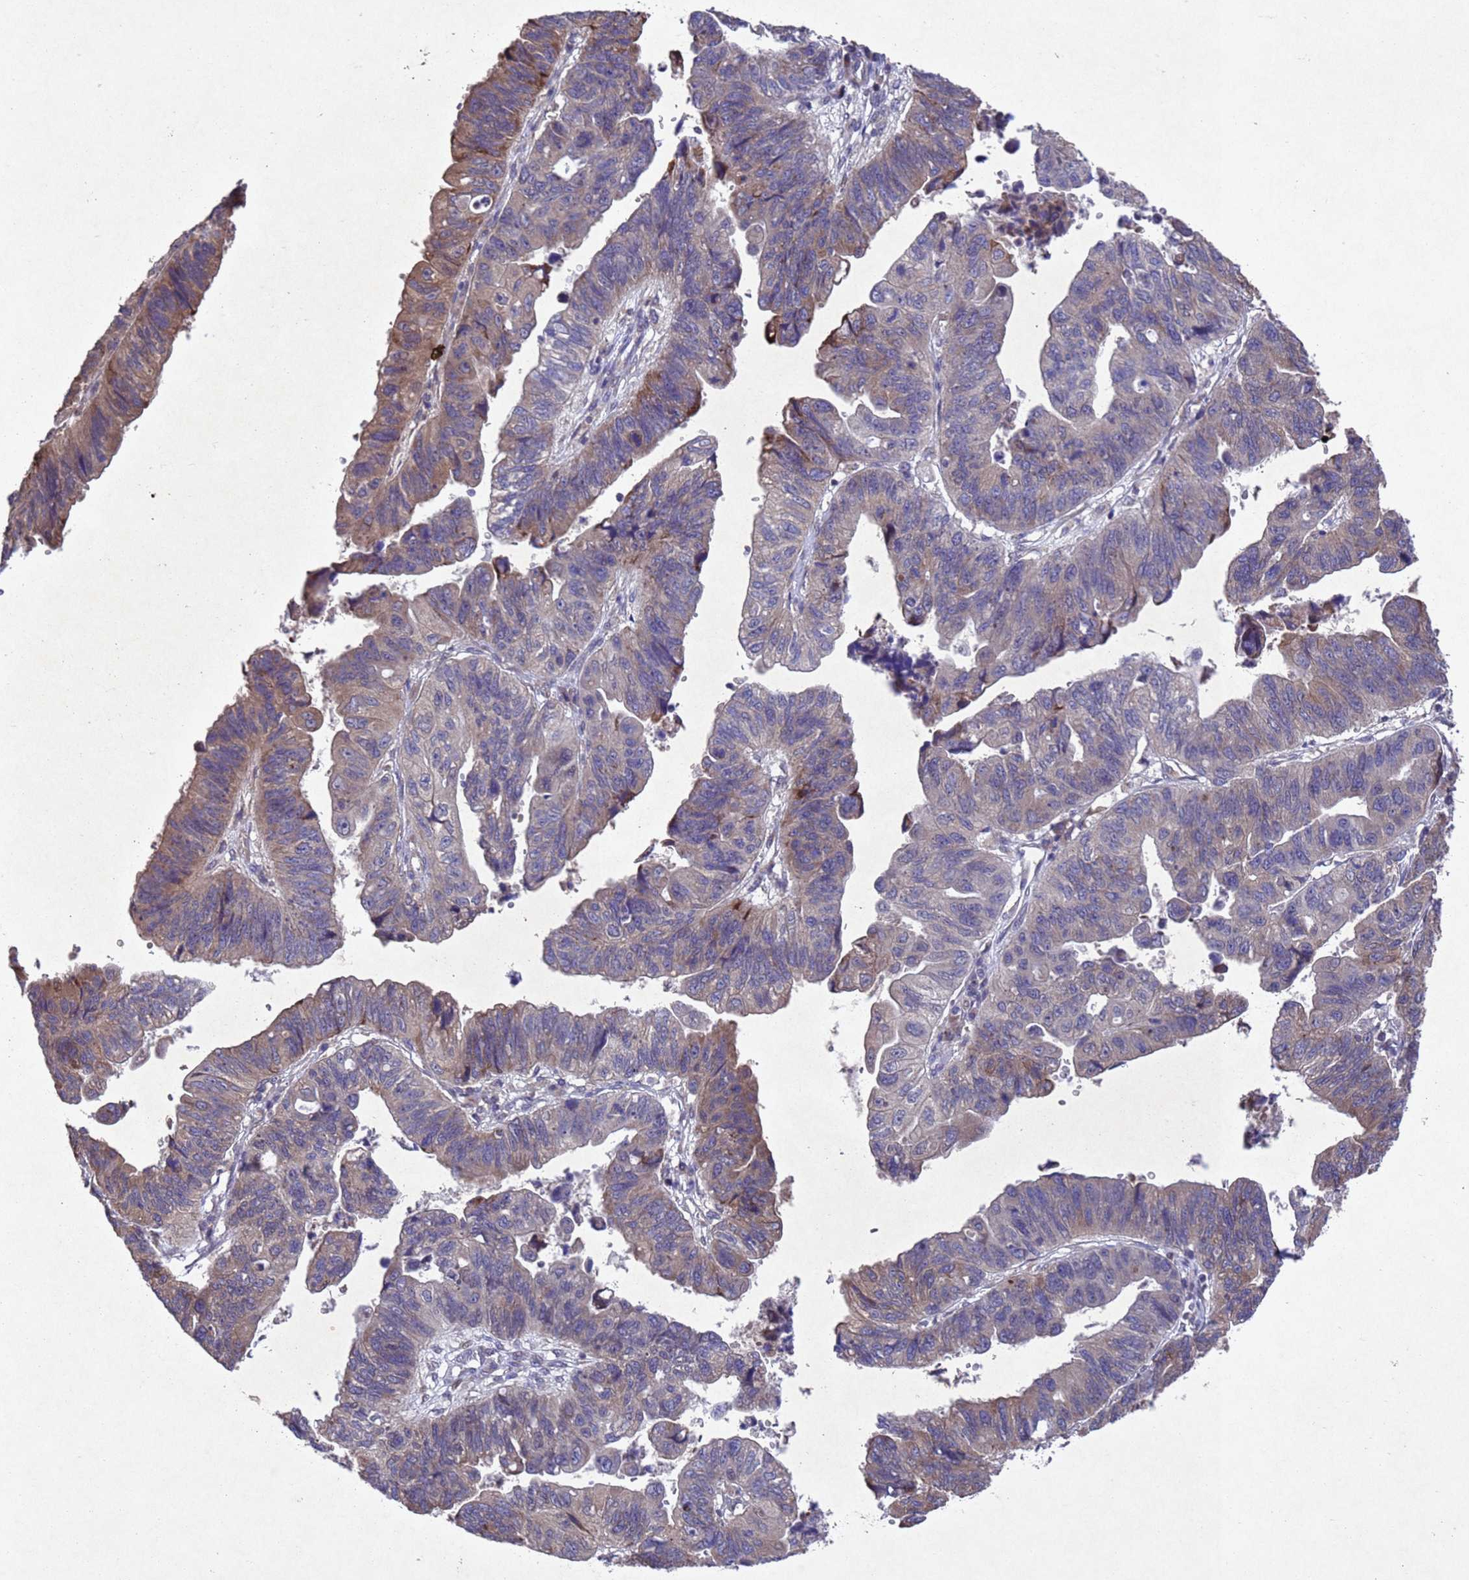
{"staining": {"intensity": "moderate", "quantity": "<25%", "location": "cytoplasmic/membranous"}, "tissue": "stomach cancer", "cell_type": "Tumor cells", "image_type": "cancer", "snomed": [{"axis": "morphology", "description": "Adenocarcinoma, NOS"}, {"axis": "topography", "description": "Stomach"}], "caption": "DAB immunohistochemical staining of stomach cancer demonstrates moderate cytoplasmic/membranous protein staining in approximately <25% of tumor cells.", "gene": "TBK1", "patient": {"sex": "male", "age": 59}}